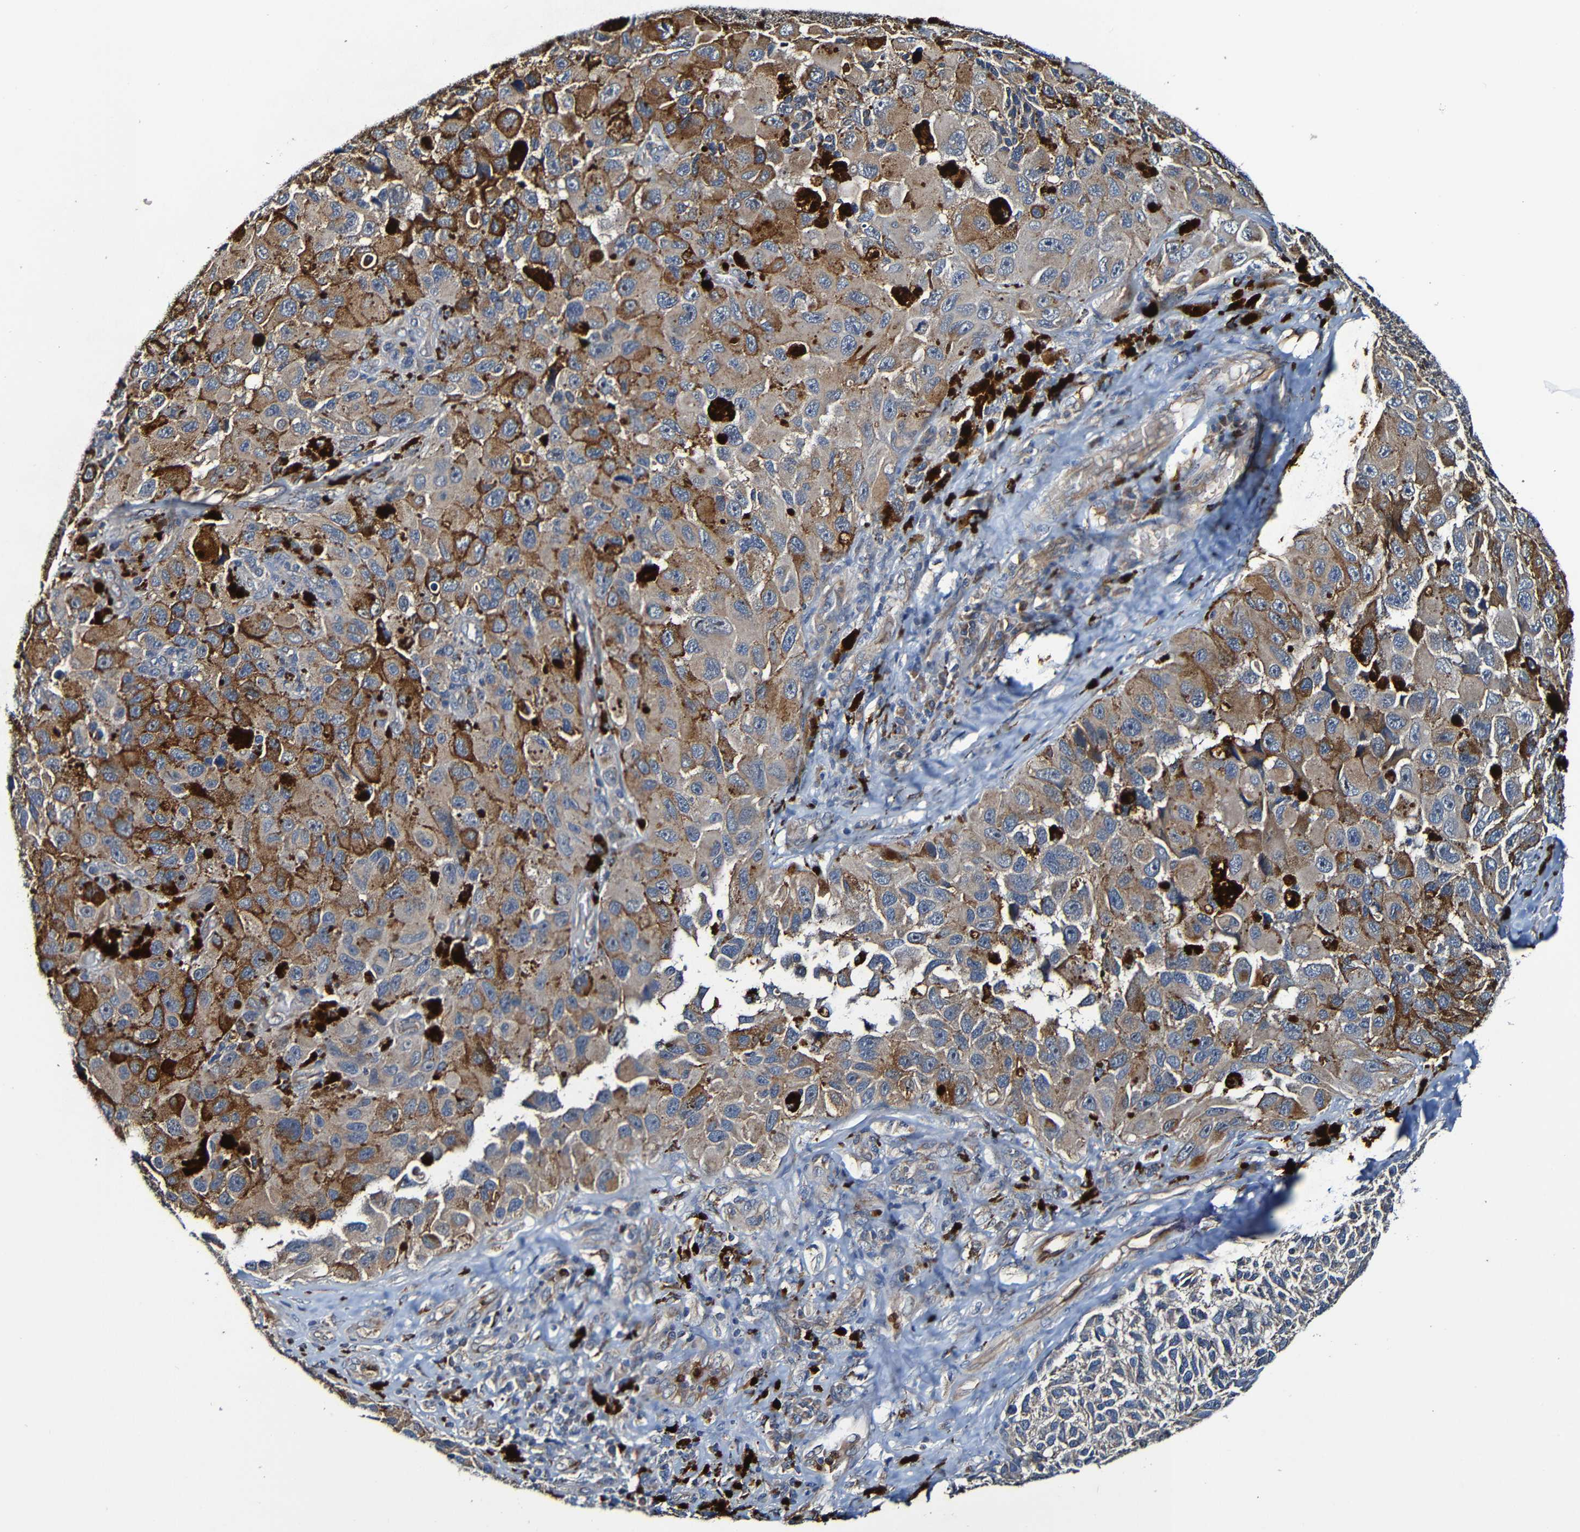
{"staining": {"intensity": "moderate", "quantity": ">75%", "location": "cytoplasmic/membranous"}, "tissue": "melanoma", "cell_type": "Tumor cells", "image_type": "cancer", "snomed": [{"axis": "morphology", "description": "Malignant melanoma, NOS"}, {"axis": "topography", "description": "Skin"}], "caption": "This image demonstrates immunohistochemistry (IHC) staining of malignant melanoma, with medium moderate cytoplasmic/membranous positivity in approximately >75% of tumor cells.", "gene": "ADAM15", "patient": {"sex": "female", "age": 73}}